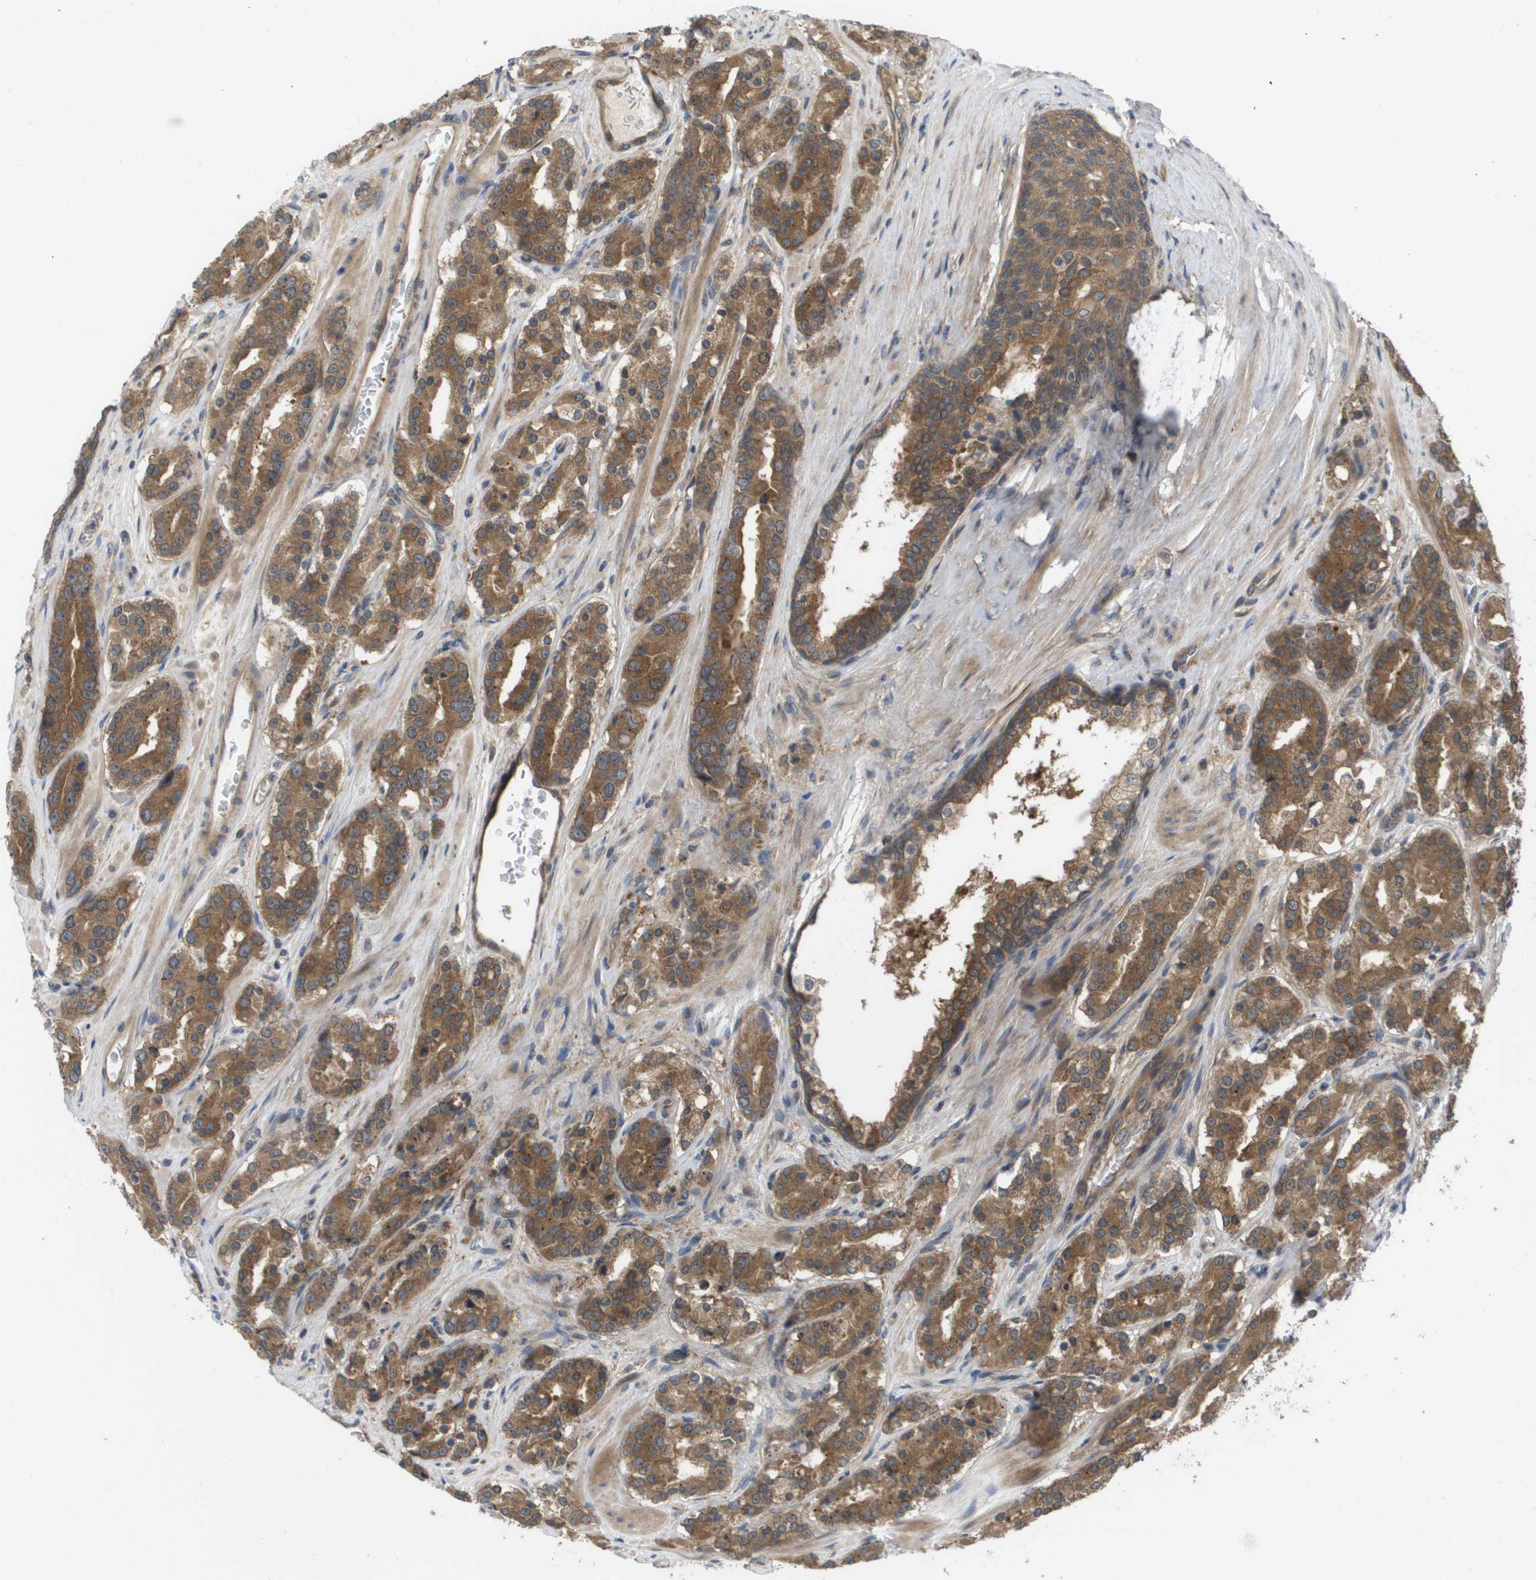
{"staining": {"intensity": "moderate", "quantity": ">75%", "location": "cytoplasmic/membranous"}, "tissue": "prostate cancer", "cell_type": "Tumor cells", "image_type": "cancer", "snomed": [{"axis": "morphology", "description": "Adenocarcinoma, High grade"}, {"axis": "topography", "description": "Prostate"}], "caption": "The micrograph displays a brown stain indicating the presence of a protein in the cytoplasmic/membranous of tumor cells in prostate cancer (adenocarcinoma (high-grade)).", "gene": "CTPS2", "patient": {"sex": "male", "age": 60}}